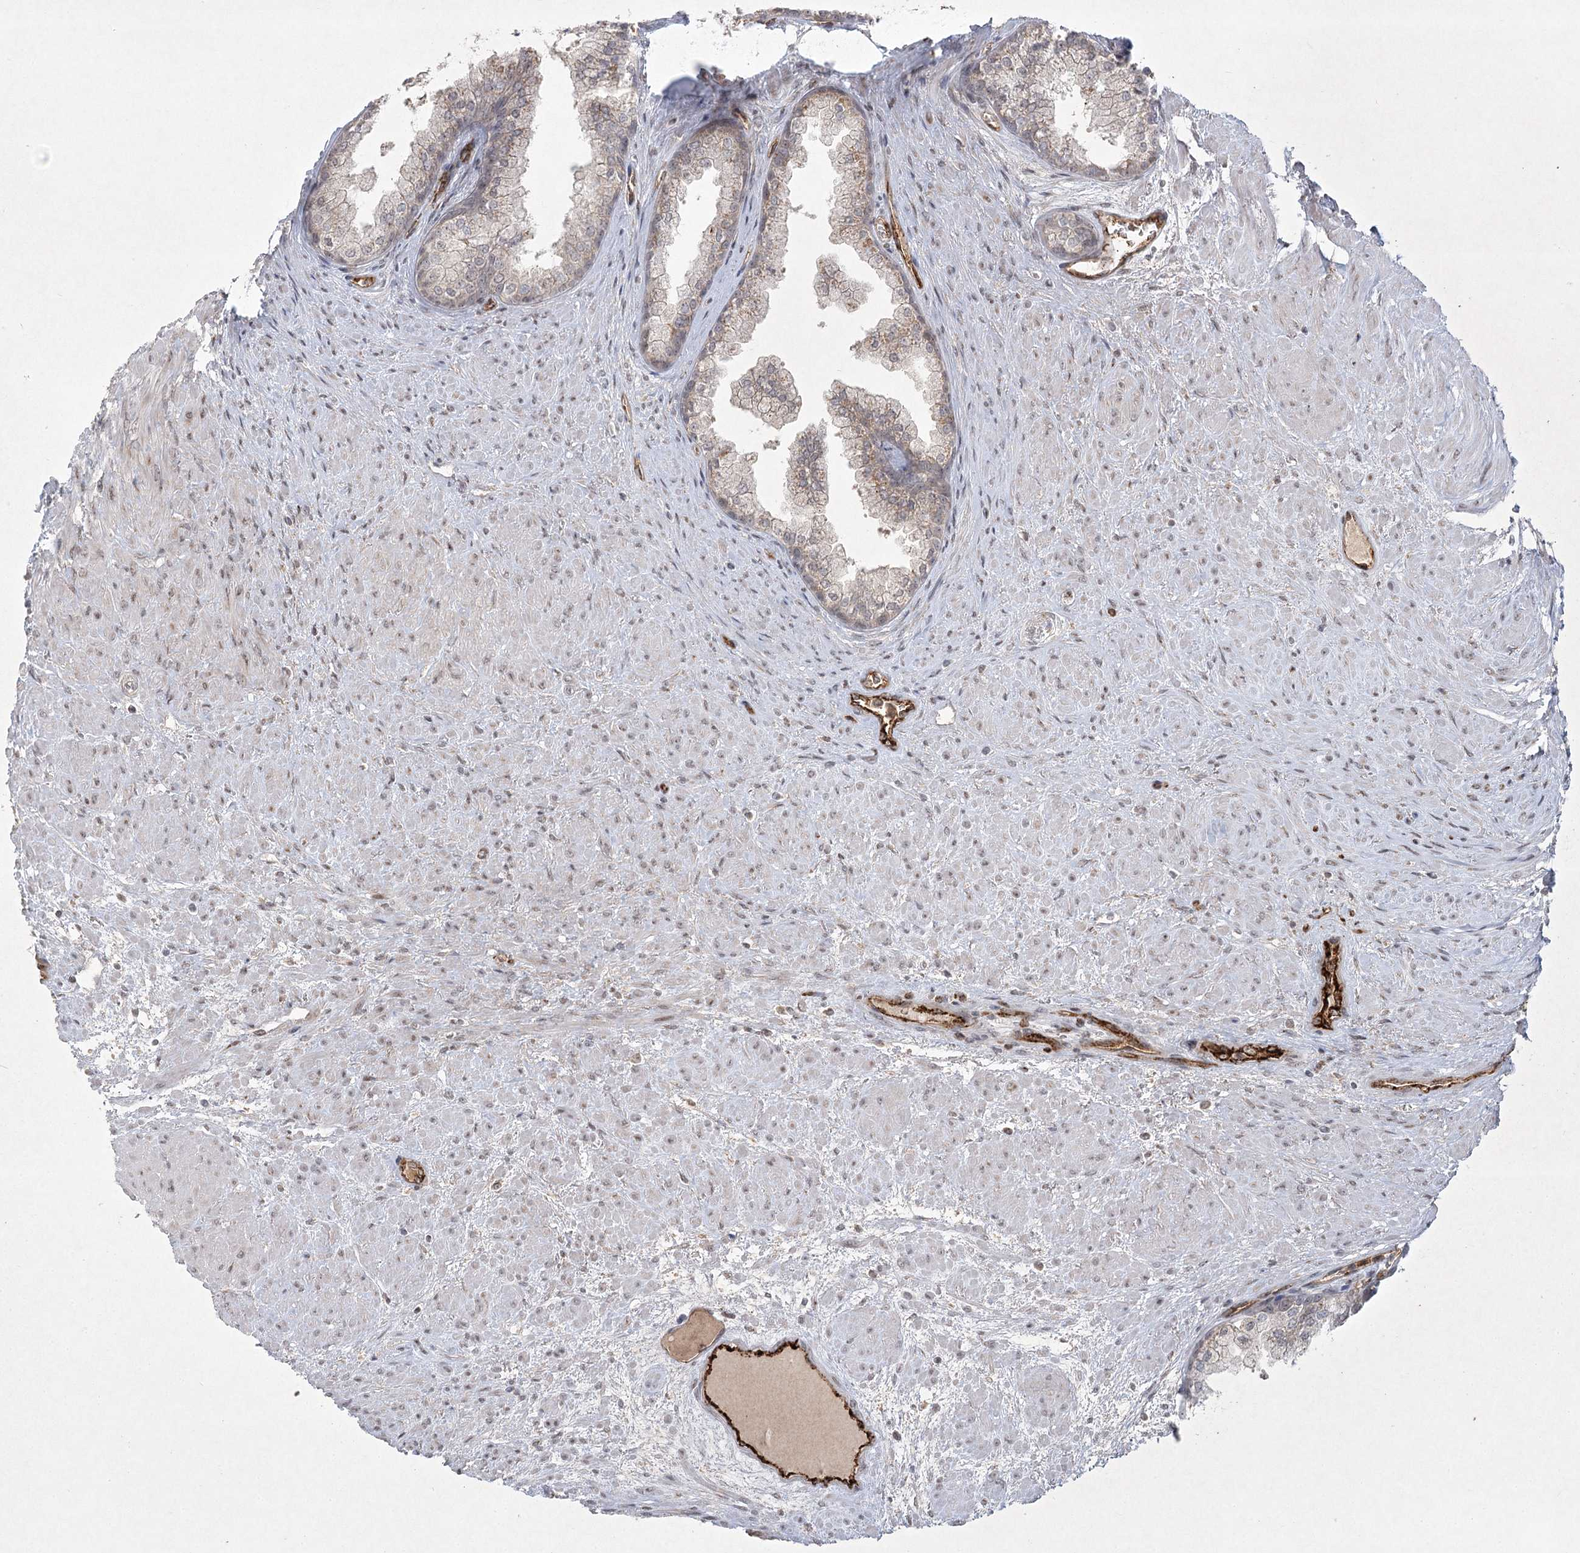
{"staining": {"intensity": "weak", "quantity": "<25%", "location": "cytoplasmic/membranous"}, "tissue": "prostate cancer", "cell_type": "Tumor cells", "image_type": "cancer", "snomed": [{"axis": "morphology", "description": "Normal tissue, NOS"}, {"axis": "morphology", "description": "Adenocarcinoma, Low grade"}, {"axis": "topography", "description": "Prostate"}, {"axis": "topography", "description": "Peripheral nerve tissue"}], "caption": "Immunohistochemistry of human prostate cancer reveals no staining in tumor cells. (Brightfield microscopy of DAB immunohistochemistry (IHC) at high magnification).", "gene": "ARHGAP31", "patient": {"sex": "male", "age": 71}}